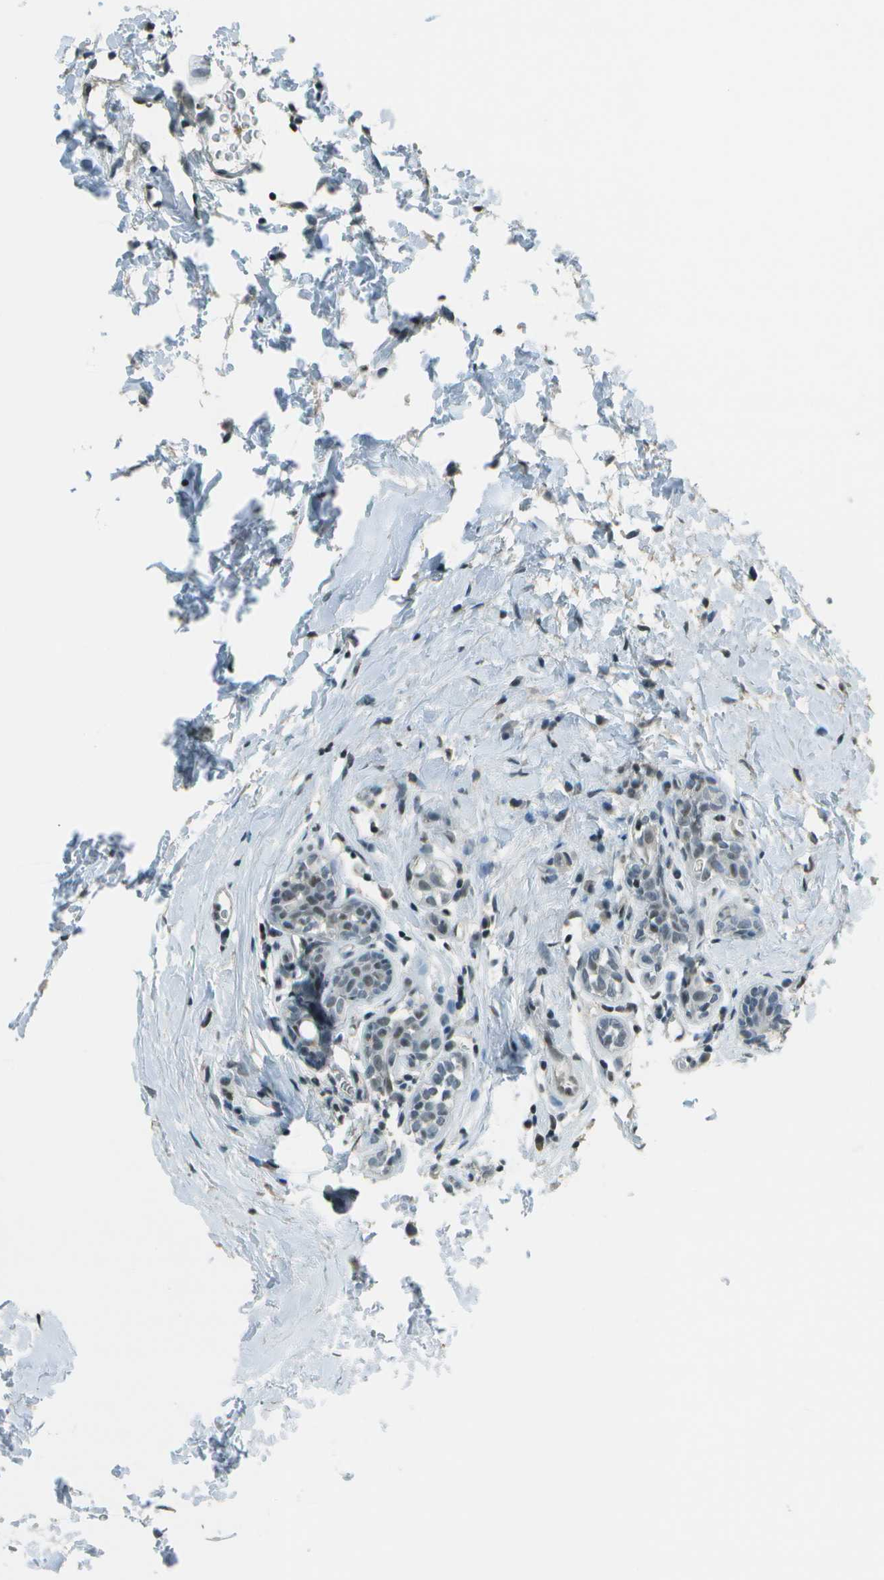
{"staining": {"intensity": "weak", "quantity": "<25%", "location": "nuclear"}, "tissue": "breast cancer", "cell_type": "Tumor cells", "image_type": "cancer", "snomed": [{"axis": "morphology", "description": "Normal tissue, NOS"}, {"axis": "morphology", "description": "Duct carcinoma"}, {"axis": "topography", "description": "Breast"}], "caption": "A photomicrograph of infiltrating ductal carcinoma (breast) stained for a protein reveals no brown staining in tumor cells. (DAB (3,3'-diaminobenzidine) IHC, high magnification).", "gene": "DEPDC1", "patient": {"sex": "female", "age": 40}}